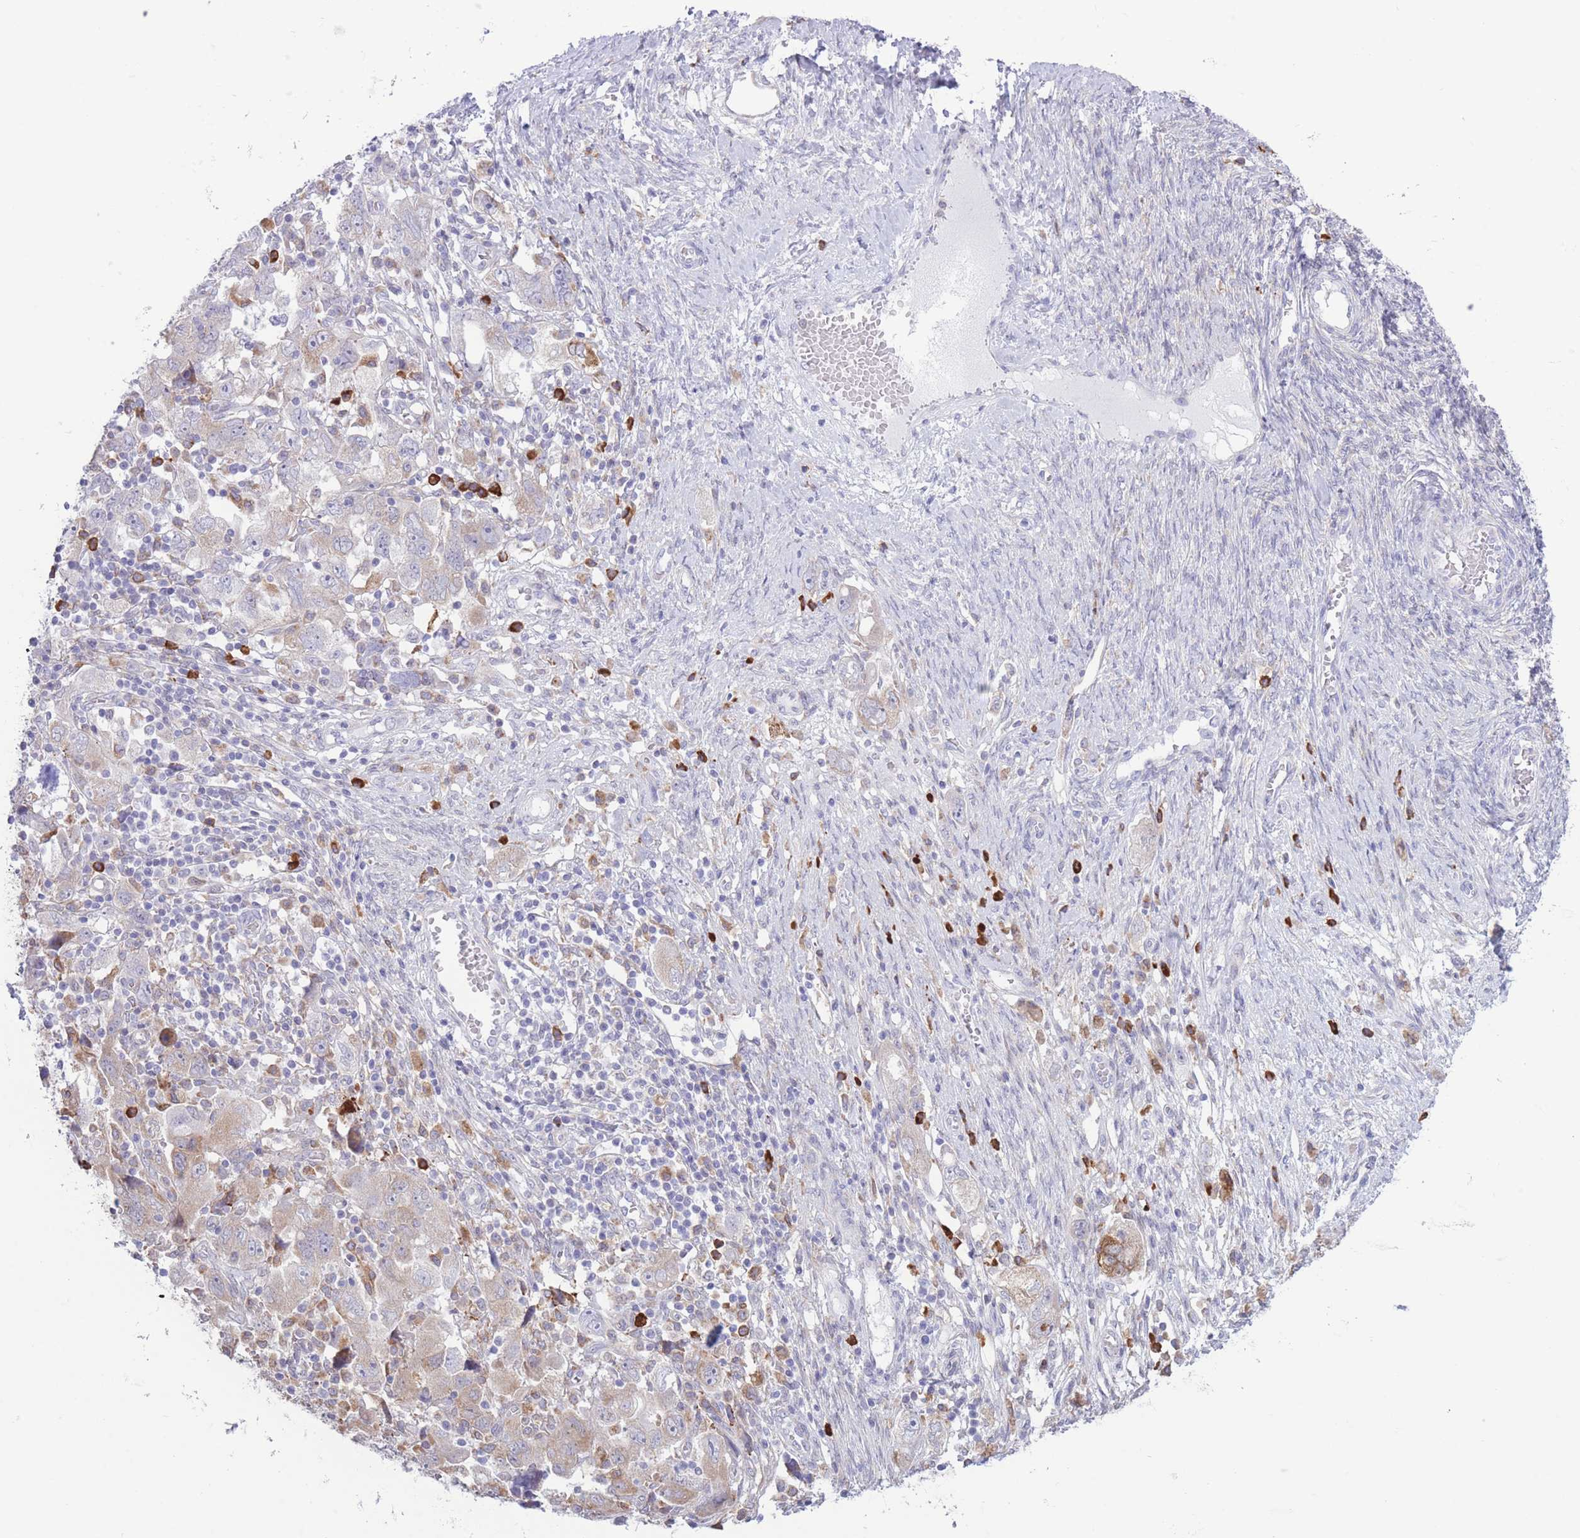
{"staining": {"intensity": "weak", "quantity": "<25%", "location": "cytoplasmic/membranous"}, "tissue": "ovarian cancer", "cell_type": "Tumor cells", "image_type": "cancer", "snomed": [{"axis": "morphology", "description": "Carcinoma, NOS"}, {"axis": "morphology", "description": "Cystadenocarcinoma, serous, NOS"}, {"axis": "topography", "description": "Ovary"}], "caption": "A high-resolution micrograph shows immunohistochemistry staining of ovarian cancer, which shows no significant positivity in tumor cells.", "gene": "MYDGF", "patient": {"sex": "female", "age": 69}}